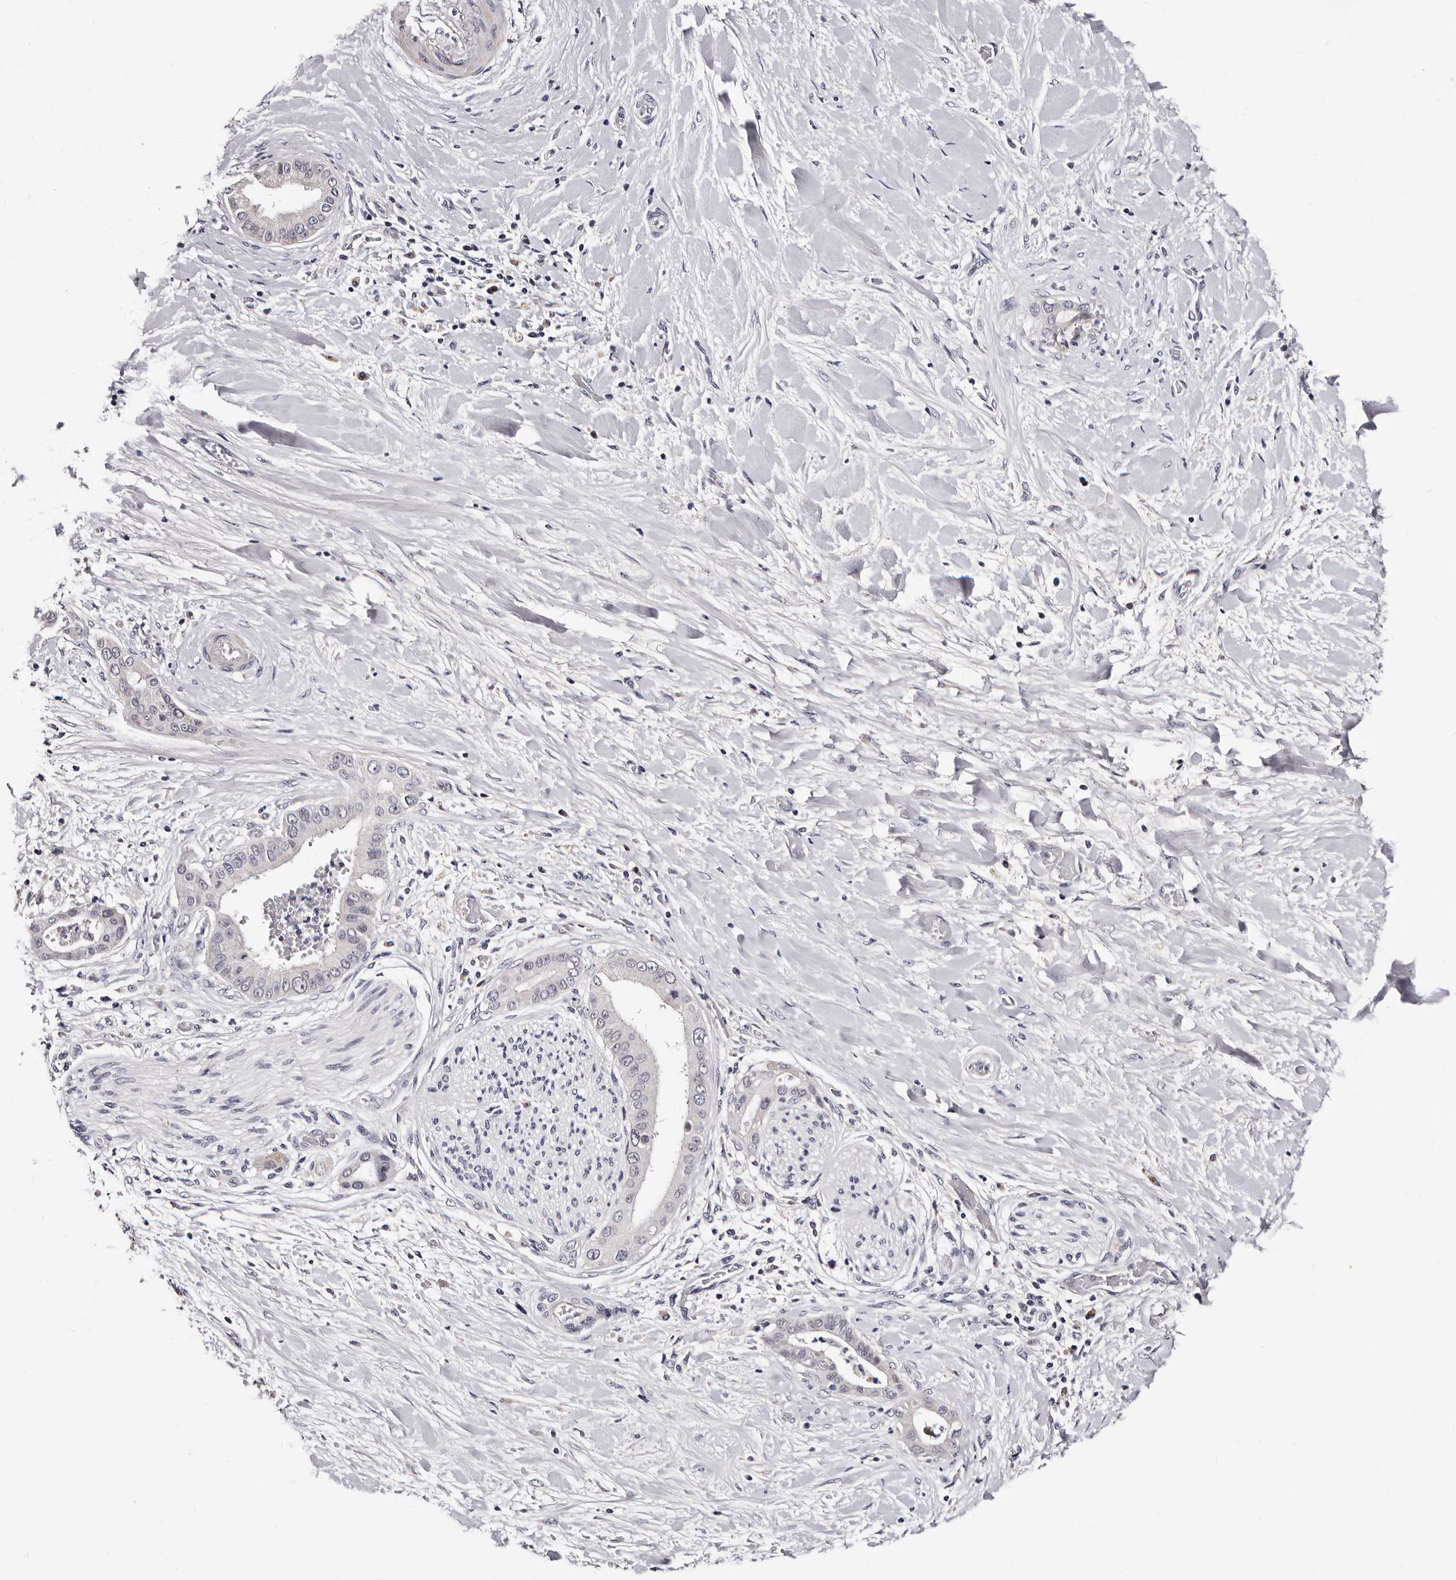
{"staining": {"intensity": "negative", "quantity": "none", "location": "none"}, "tissue": "liver cancer", "cell_type": "Tumor cells", "image_type": "cancer", "snomed": [{"axis": "morphology", "description": "Cholangiocarcinoma"}, {"axis": "topography", "description": "Liver"}], "caption": "This is a photomicrograph of IHC staining of liver cancer, which shows no expression in tumor cells. (Stains: DAB IHC with hematoxylin counter stain, Microscopy: brightfield microscopy at high magnification).", "gene": "TAF4B", "patient": {"sex": "female", "age": 54}}